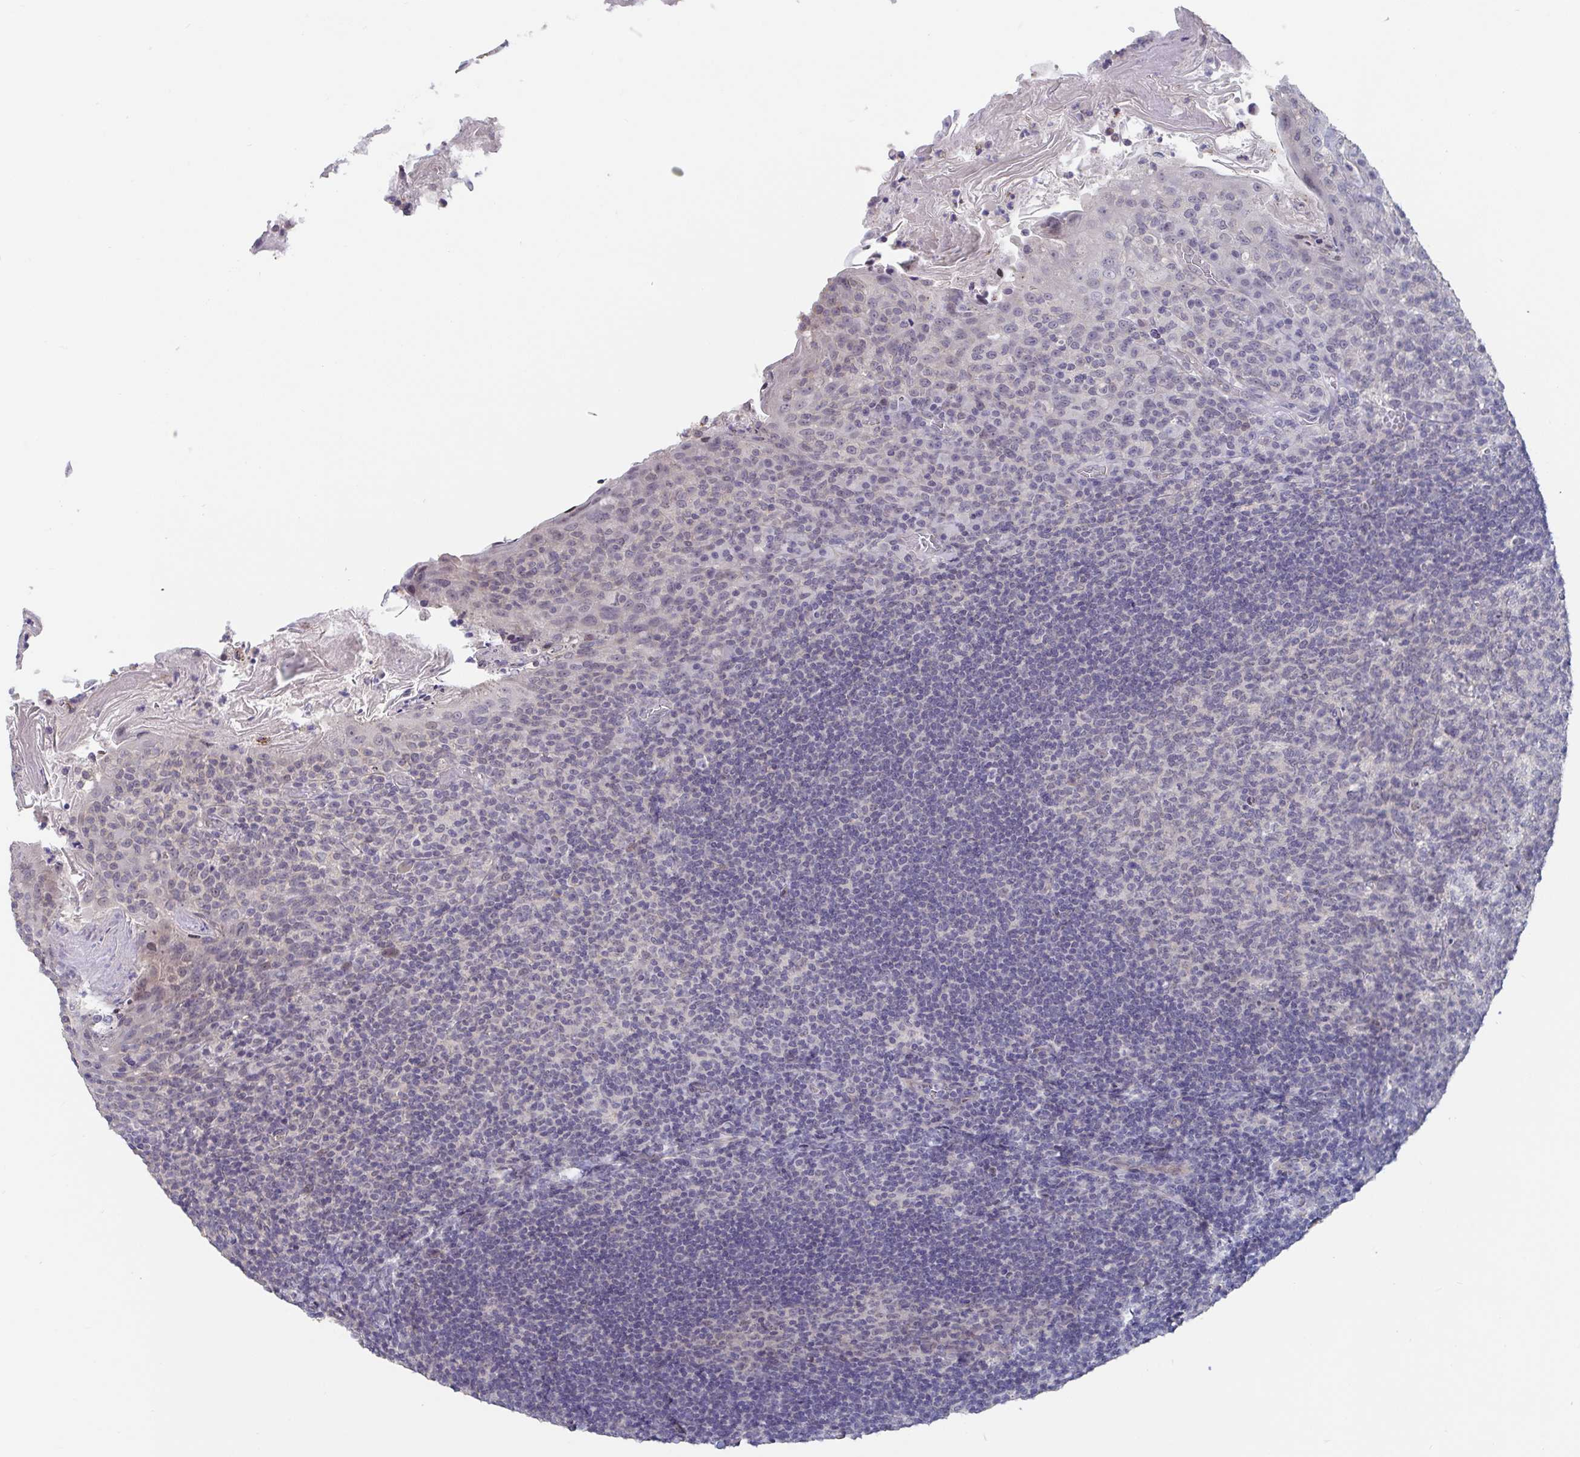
{"staining": {"intensity": "negative", "quantity": "none", "location": "none"}, "tissue": "tonsil", "cell_type": "Germinal center cells", "image_type": "normal", "snomed": [{"axis": "morphology", "description": "Normal tissue, NOS"}, {"axis": "topography", "description": "Tonsil"}], "caption": "IHC micrograph of unremarkable tonsil: human tonsil stained with DAB (3,3'-diaminobenzidine) reveals no significant protein expression in germinal center cells. Brightfield microscopy of immunohistochemistry stained with DAB (3,3'-diaminobenzidine) (brown) and hematoxylin (blue), captured at high magnification.", "gene": "FAM156A", "patient": {"sex": "female", "age": 10}}